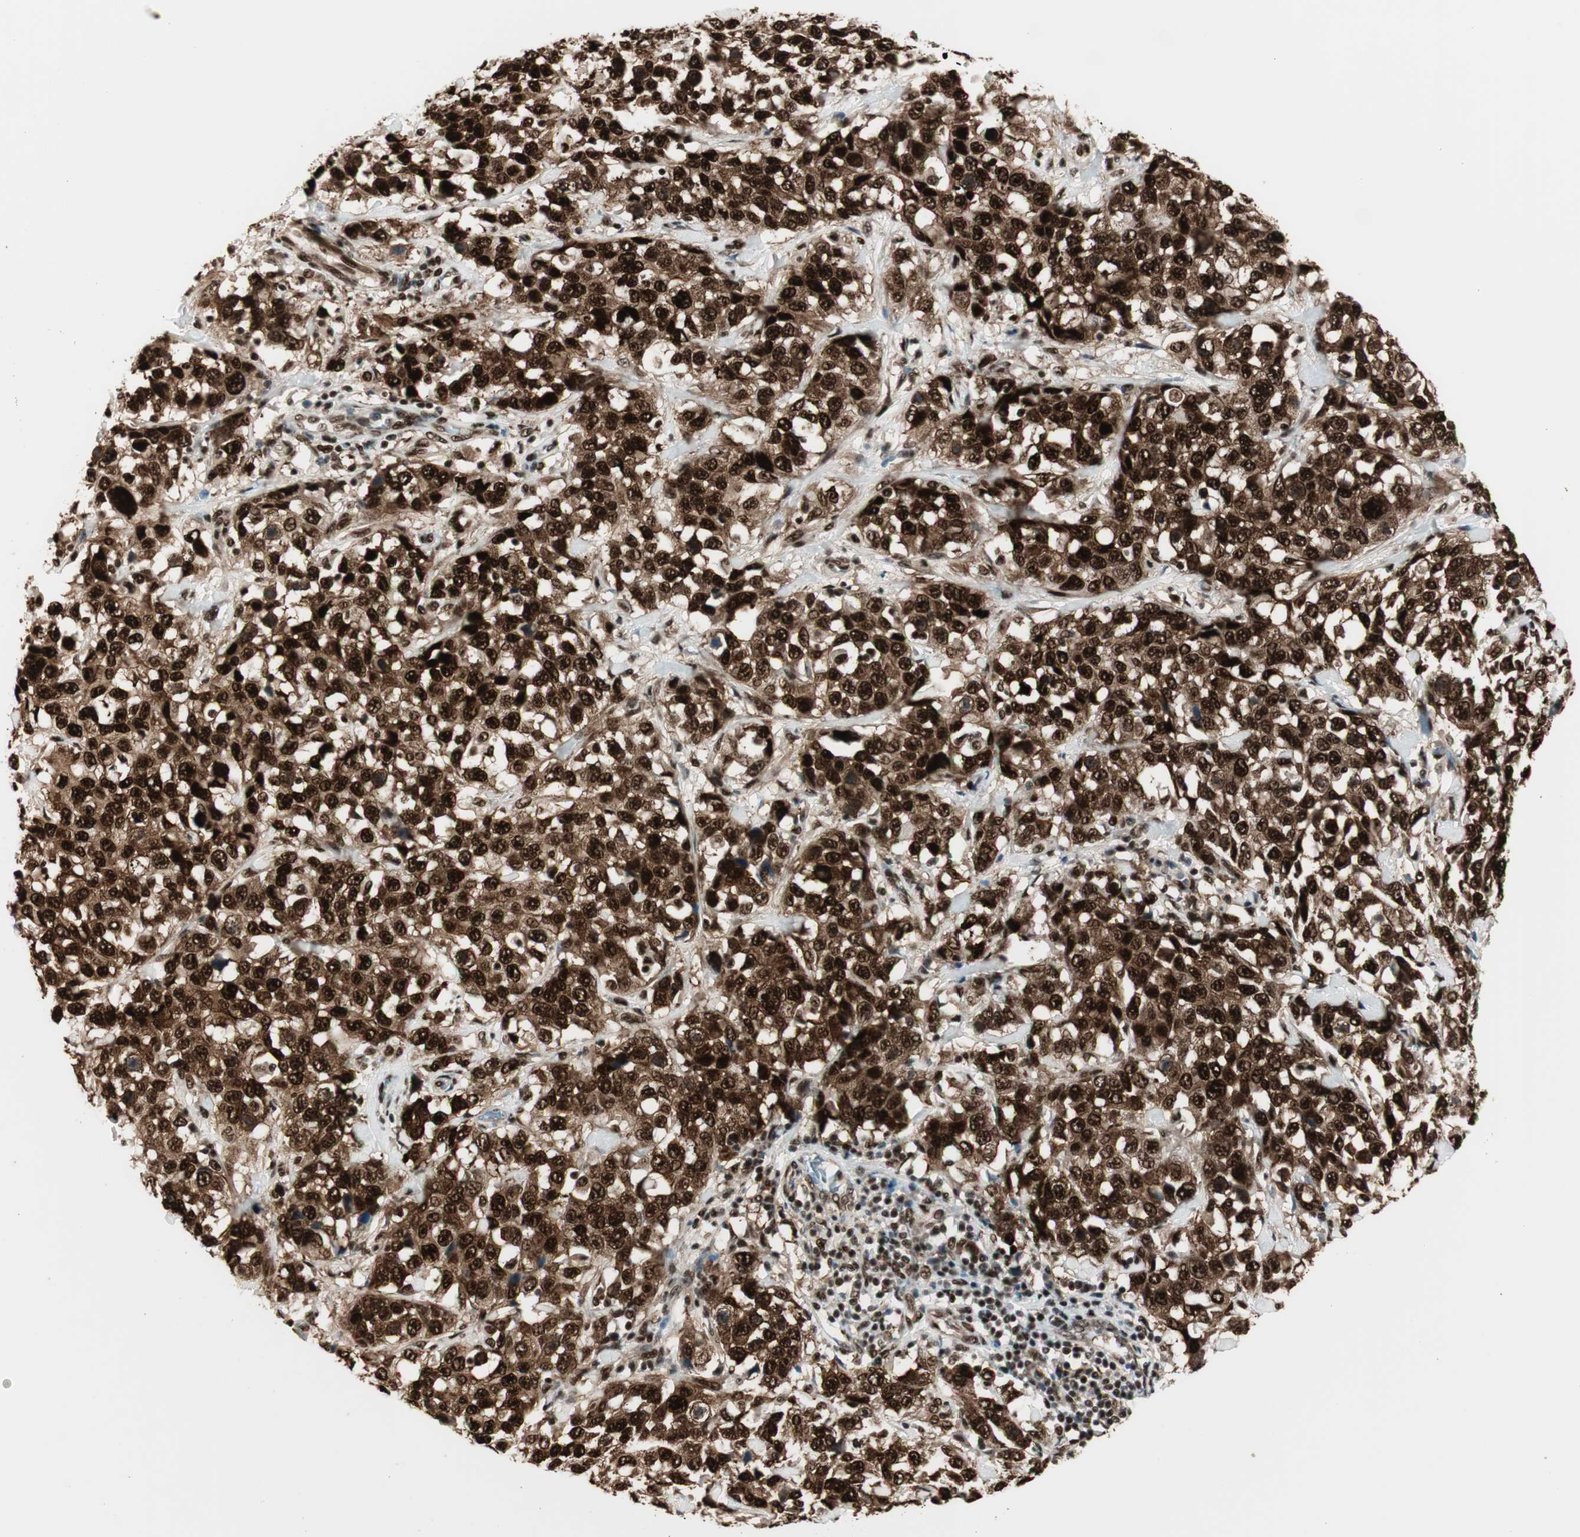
{"staining": {"intensity": "strong", "quantity": ">75%", "location": "cytoplasmic/membranous,nuclear"}, "tissue": "stomach cancer", "cell_type": "Tumor cells", "image_type": "cancer", "snomed": [{"axis": "morphology", "description": "Normal tissue, NOS"}, {"axis": "morphology", "description": "Adenocarcinoma, NOS"}, {"axis": "topography", "description": "Stomach"}], "caption": "This micrograph shows stomach adenocarcinoma stained with IHC to label a protein in brown. The cytoplasmic/membranous and nuclear of tumor cells show strong positivity for the protein. Nuclei are counter-stained blue.", "gene": "HEXIM1", "patient": {"sex": "male", "age": 48}}